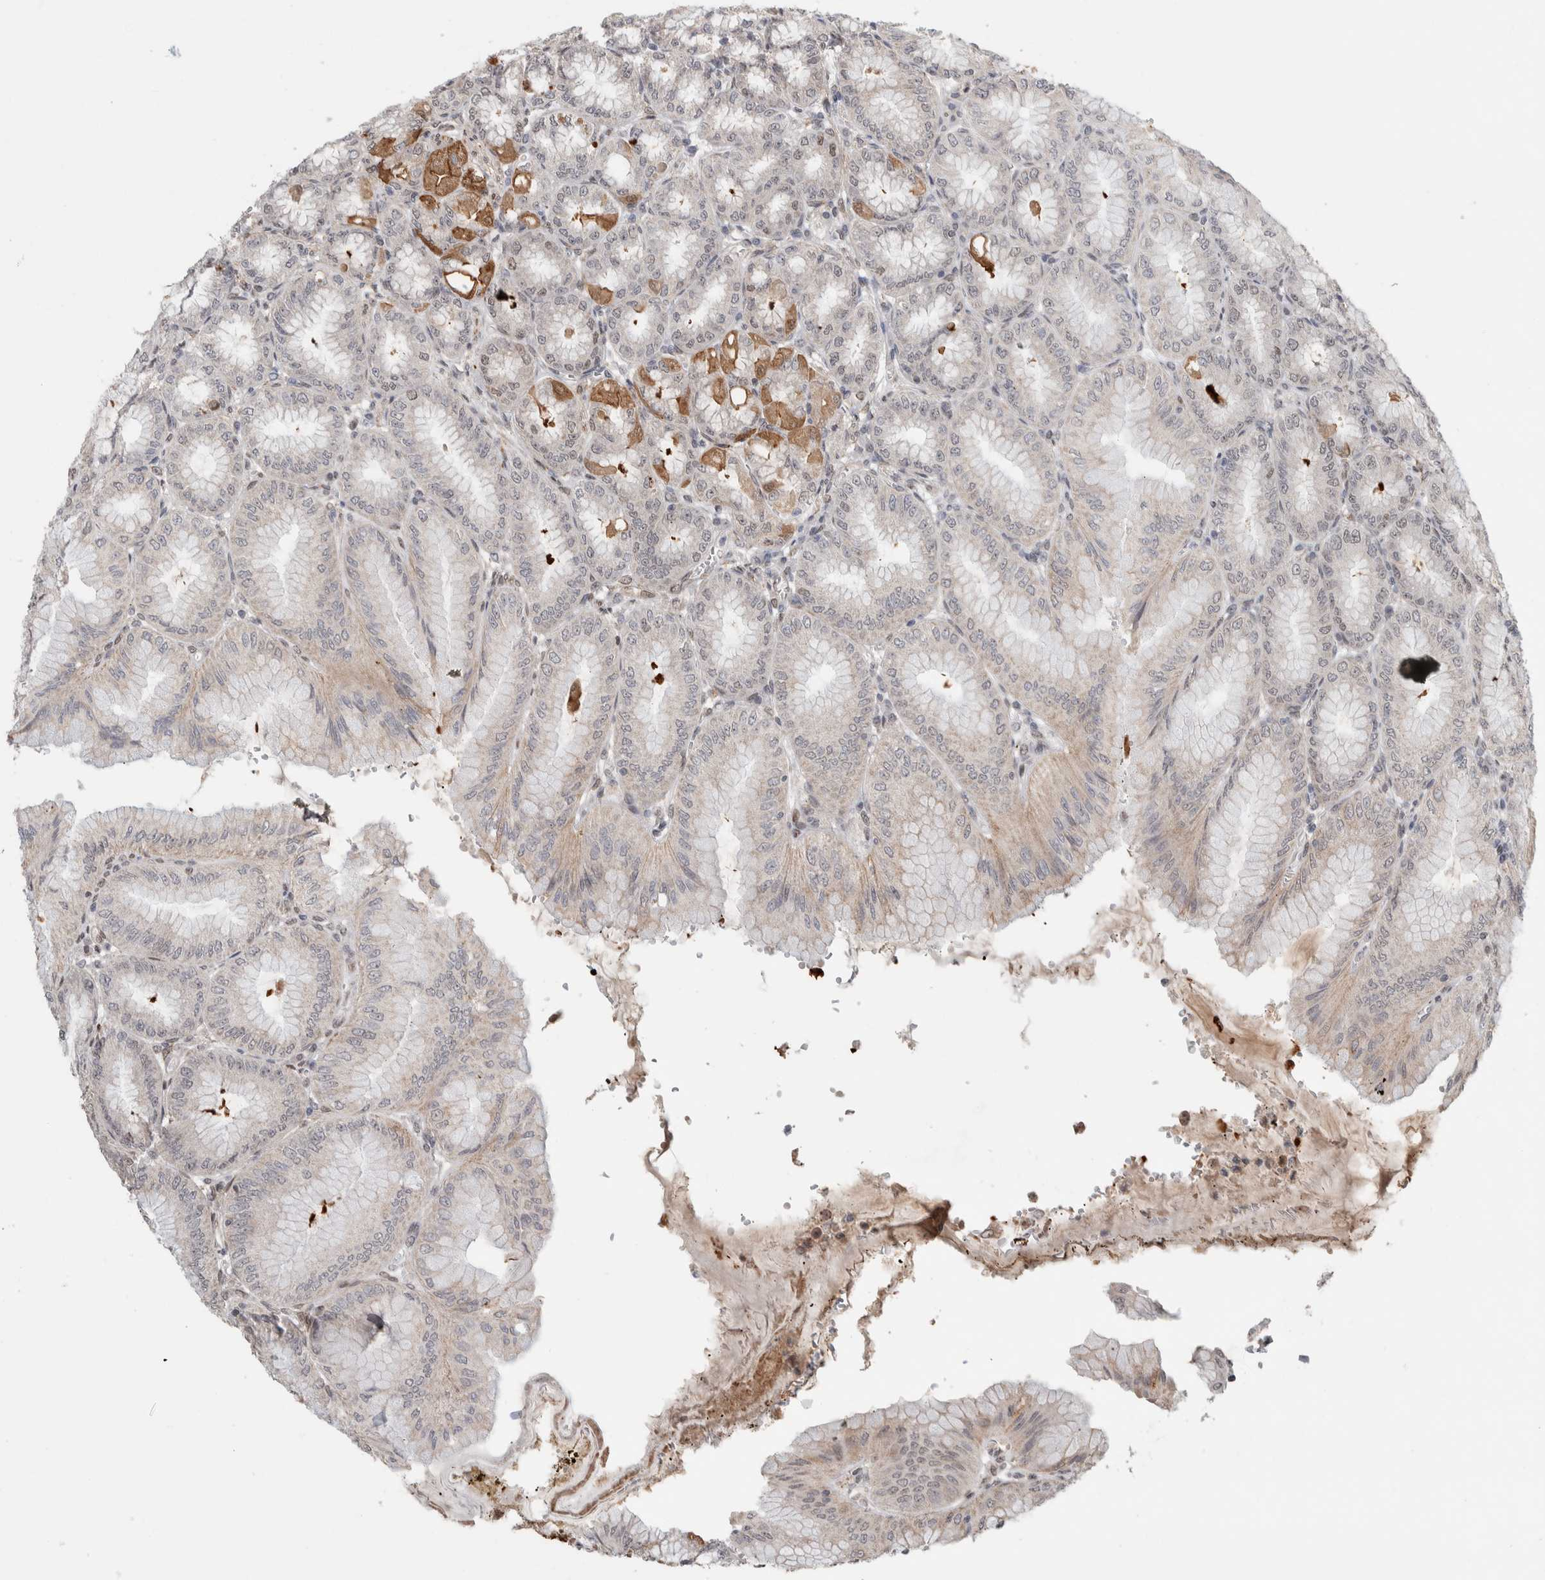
{"staining": {"intensity": "moderate", "quantity": "<25%", "location": "cytoplasmic/membranous"}, "tissue": "stomach", "cell_type": "Glandular cells", "image_type": "normal", "snomed": [{"axis": "morphology", "description": "Normal tissue, NOS"}, {"axis": "topography", "description": "Stomach, lower"}], "caption": "IHC staining of unremarkable stomach, which displays low levels of moderate cytoplasmic/membranous expression in about <25% of glandular cells indicating moderate cytoplasmic/membranous protein staining. The staining was performed using DAB (3,3'-diaminobenzidine) (brown) for protein detection and nuclei were counterstained in hematoxylin (blue).", "gene": "TNRC18", "patient": {"sex": "male", "age": 71}}